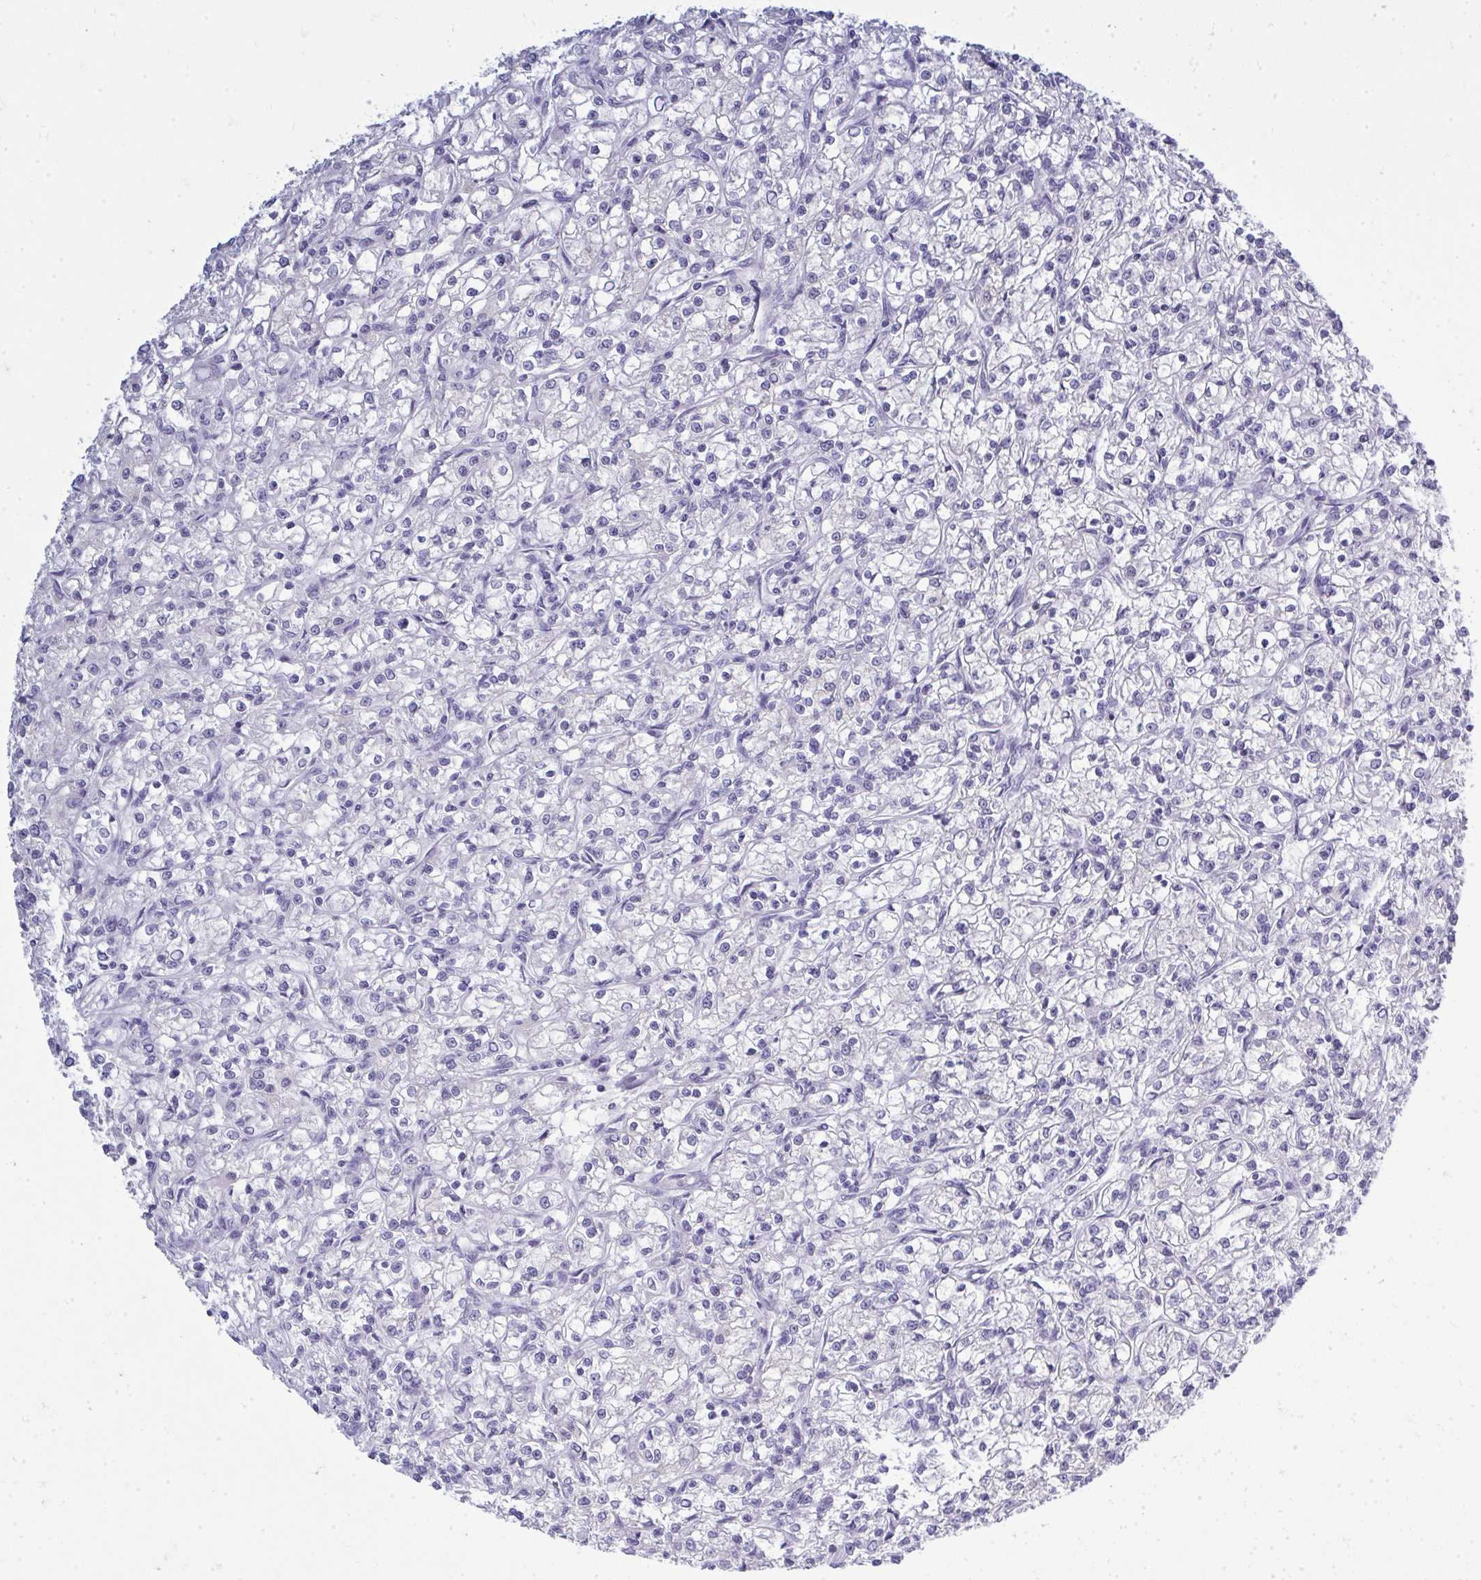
{"staining": {"intensity": "negative", "quantity": "none", "location": "none"}, "tissue": "renal cancer", "cell_type": "Tumor cells", "image_type": "cancer", "snomed": [{"axis": "morphology", "description": "Adenocarcinoma, NOS"}, {"axis": "topography", "description": "Kidney"}], "caption": "Protein analysis of renal cancer demonstrates no significant expression in tumor cells. (Stains: DAB IHC with hematoxylin counter stain, Microscopy: brightfield microscopy at high magnification).", "gene": "QDPR", "patient": {"sex": "female", "age": 59}}